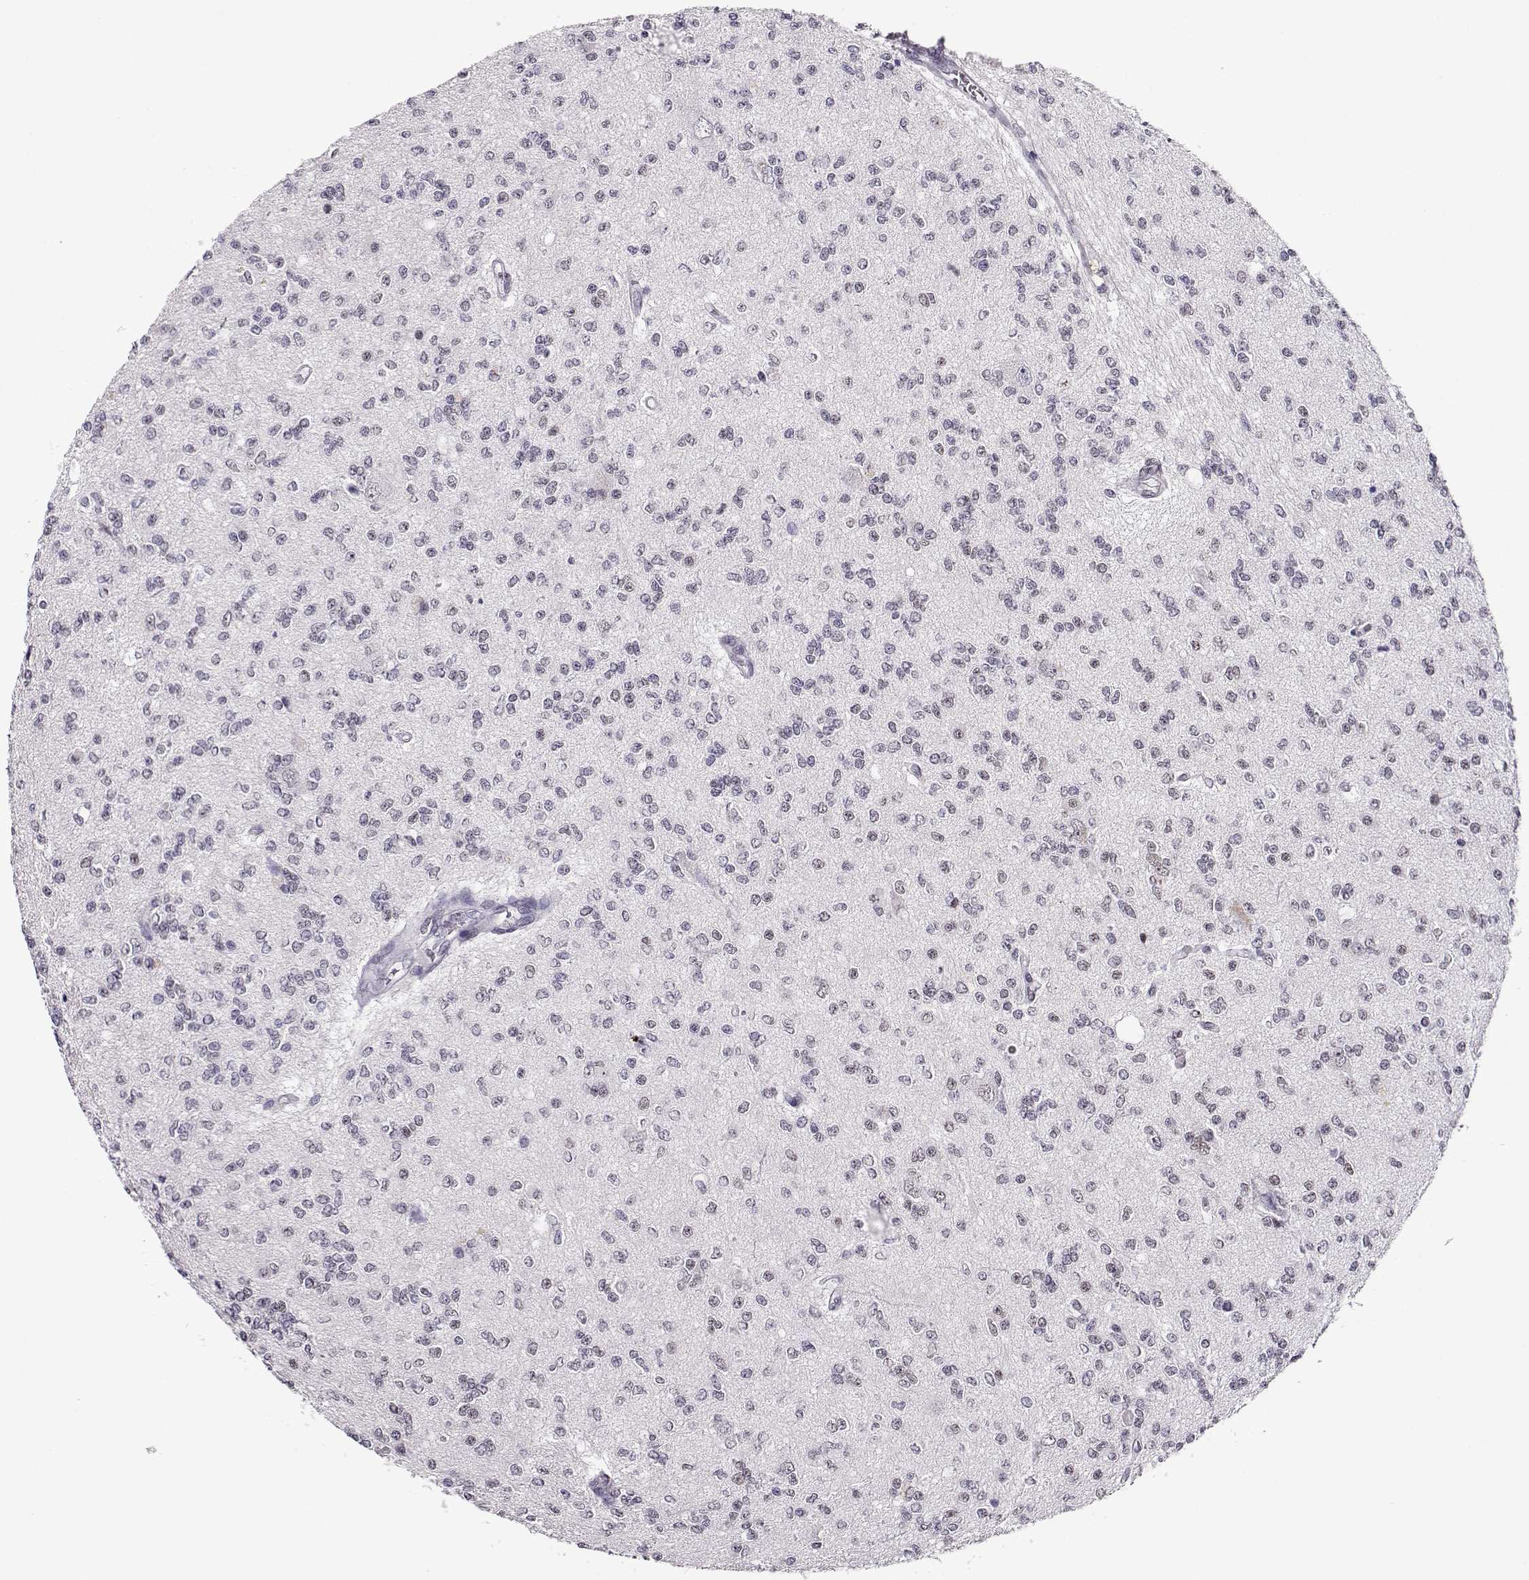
{"staining": {"intensity": "negative", "quantity": "none", "location": "none"}, "tissue": "glioma", "cell_type": "Tumor cells", "image_type": "cancer", "snomed": [{"axis": "morphology", "description": "Glioma, malignant, Low grade"}, {"axis": "topography", "description": "Brain"}], "caption": "Immunohistochemical staining of malignant low-grade glioma shows no significant positivity in tumor cells. (Stains: DAB (3,3'-diaminobenzidine) immunohistochemistry with hematoxylin counter stain, Microscopy: brightfield microscopy at high magnification).", "gene": "POLI", "patient": {"sex": "male", "age": 67}}